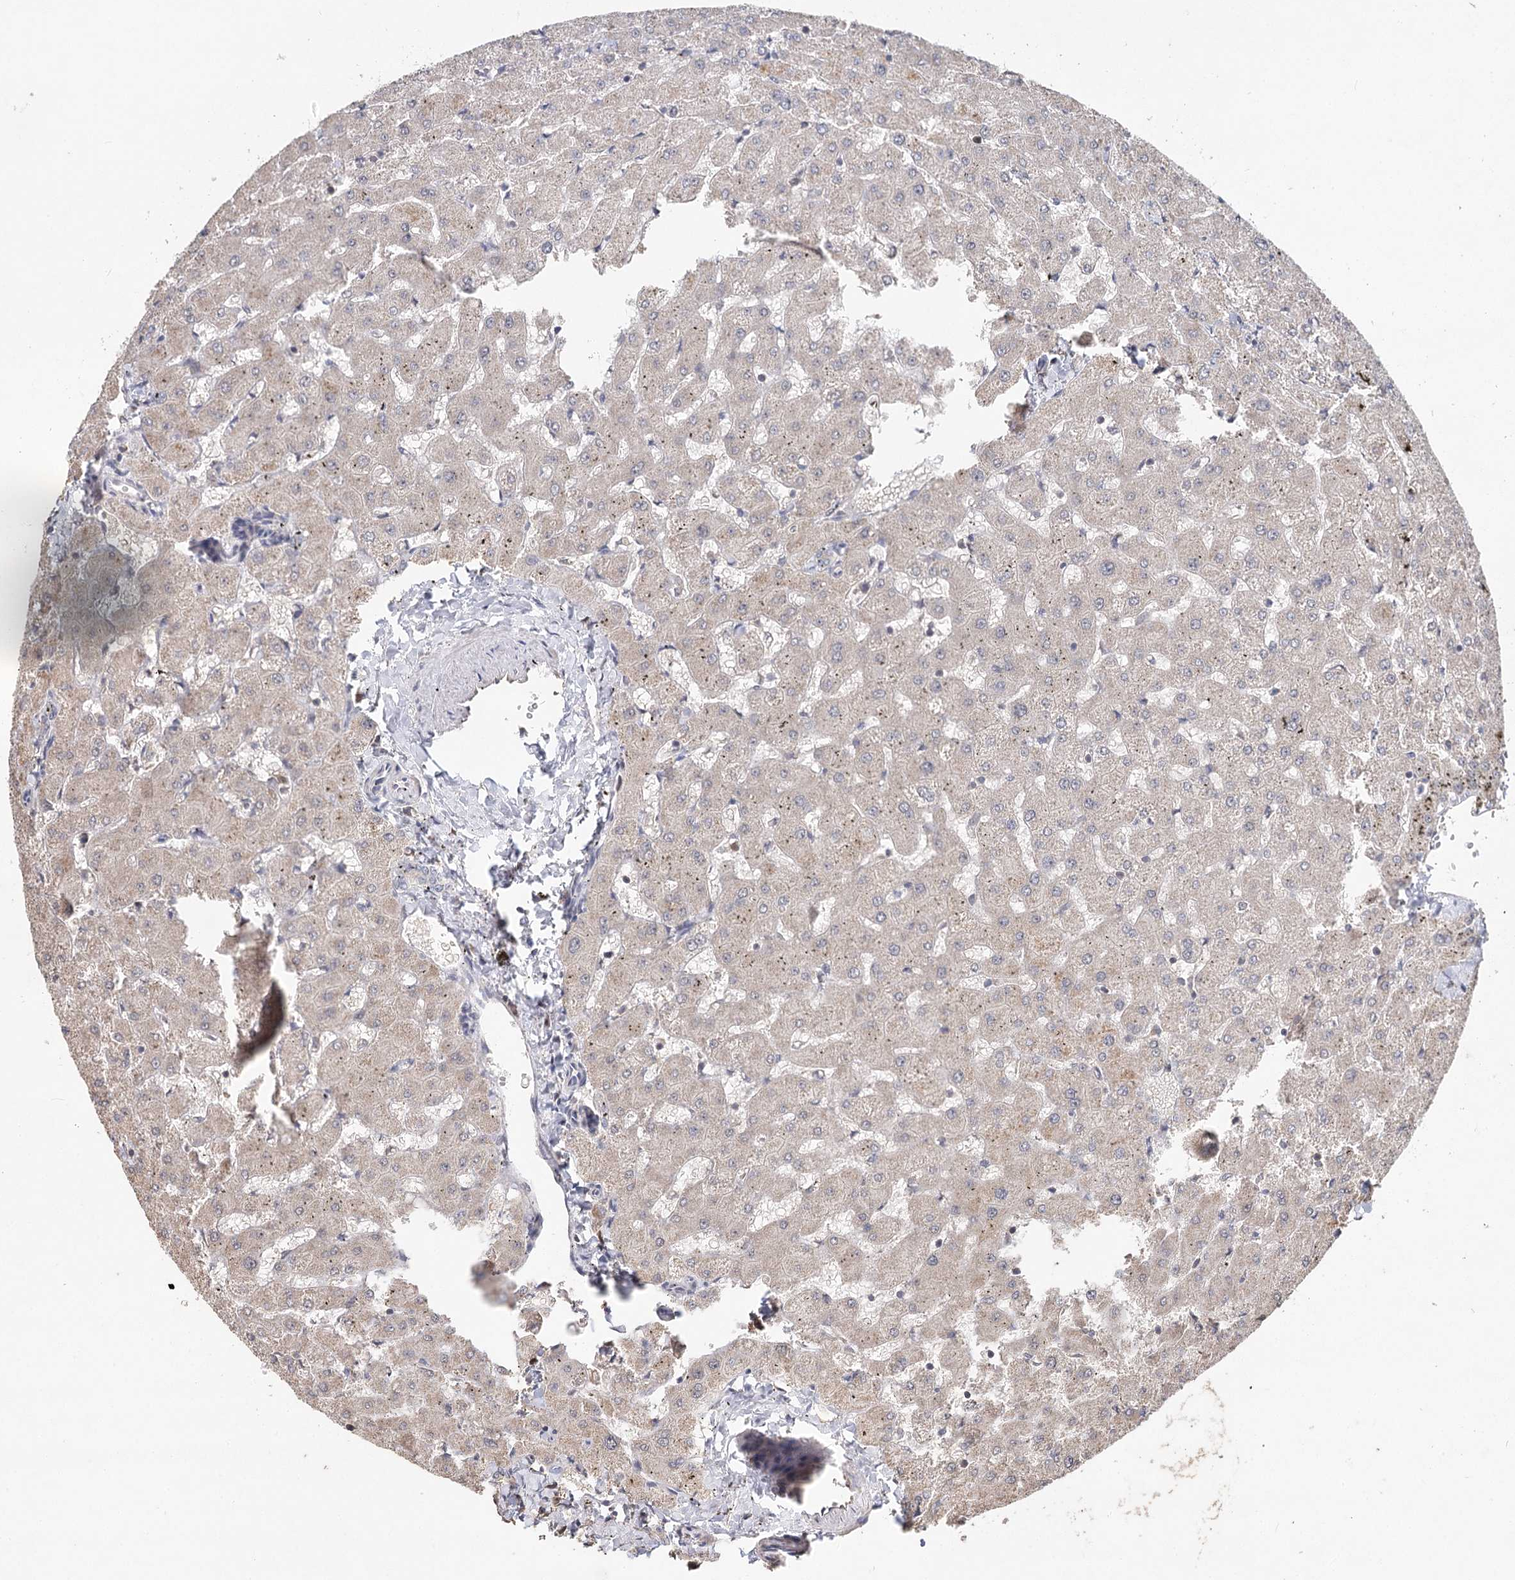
{"staining": {"intensity": "negative", "quantity": "none", "location": "none"}, "tissue": "liver", "cell_type": "Cholangiocytes", "image_type": "normal", "snomed": [{"axis": "morphology", "description": "Normal tissue, NOS"}, {"axis": "topography", "description": "Liver"}], "caption": "This is an IHC micrograph of unremarkable human liver. There is no expression in cholangiocytes.", "gene": "NOPCHAP1", "patient": {"sex": "female", "age": 63}}